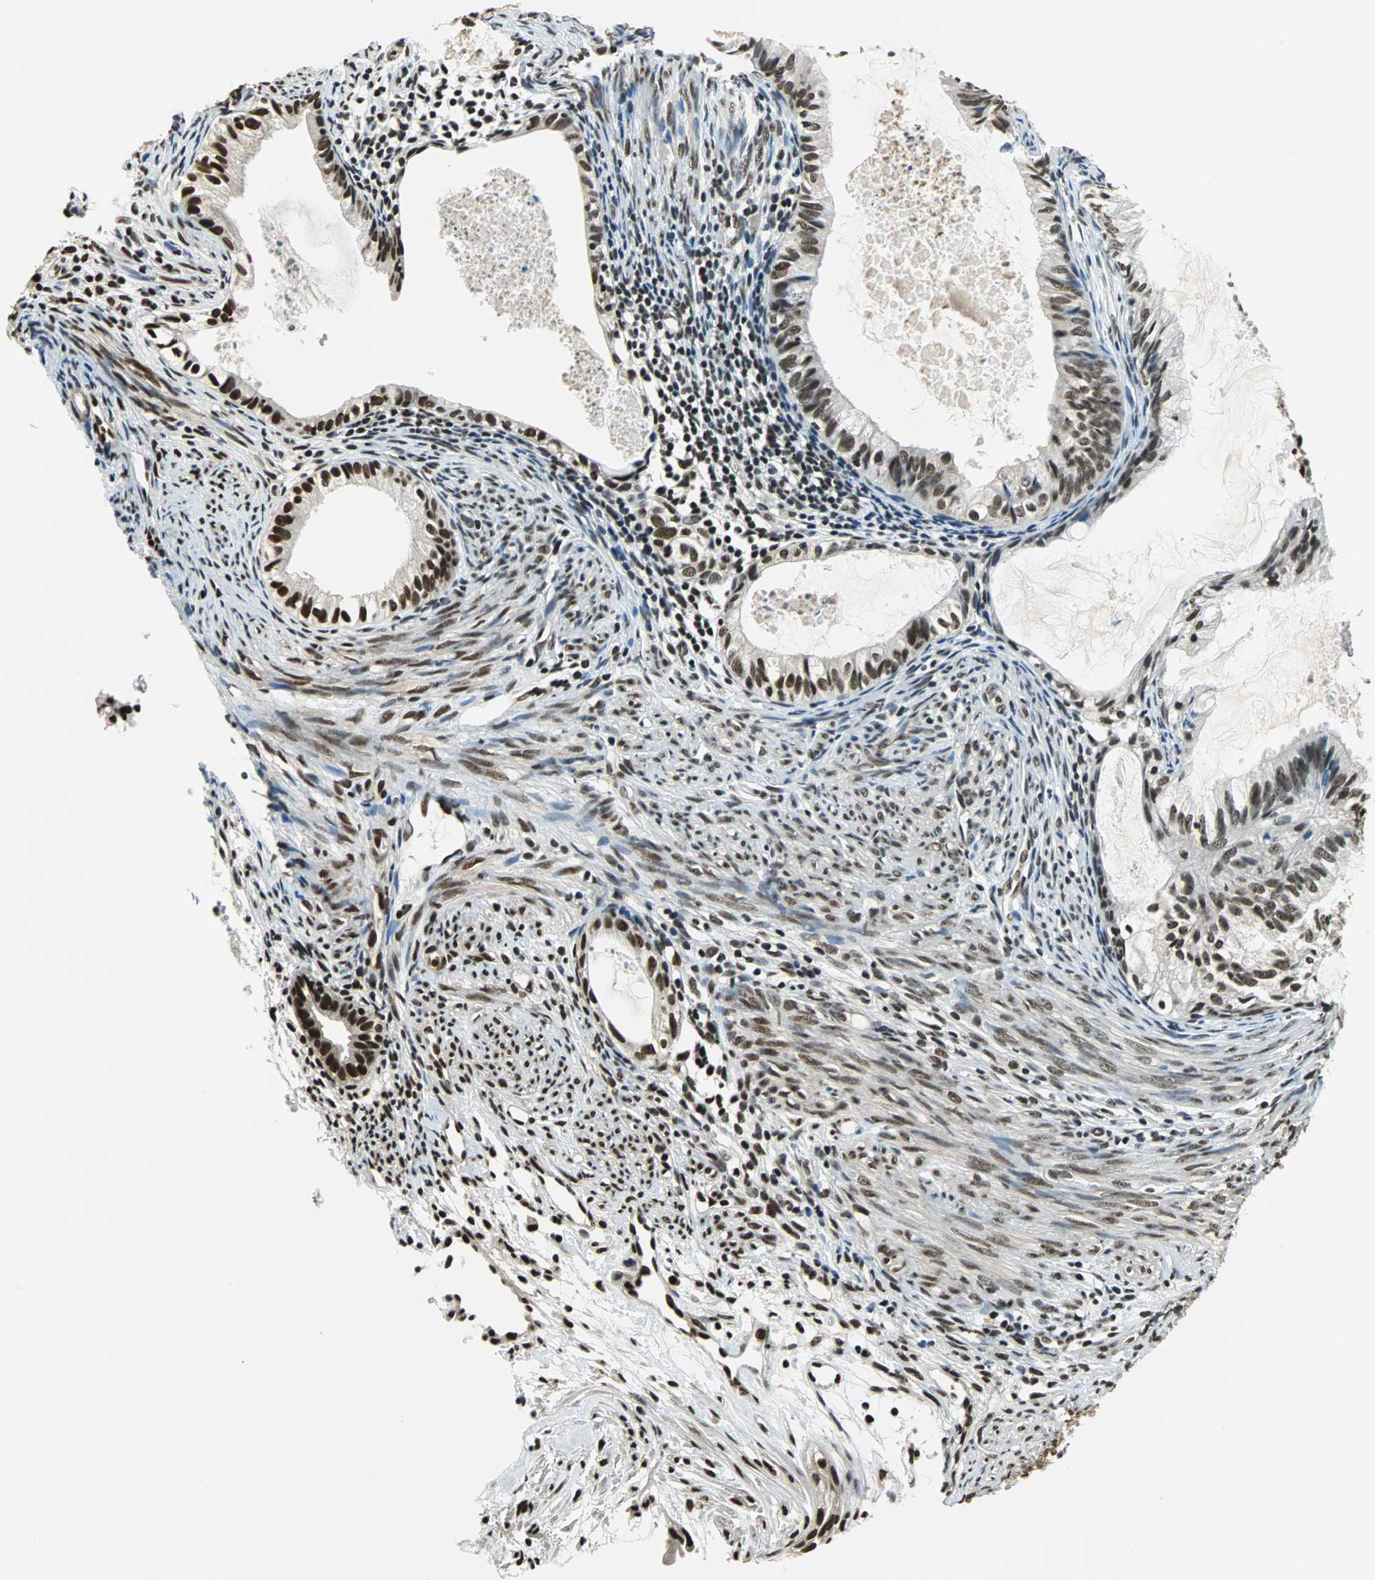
{"staining": {"intensity": "strong", "quantity": ">75%", "location": "nuclear"}, "tissue": "cervical cancer", "cell_type": "Tumor cells", "image_type": "cancer", "snomed": [{"axis": "morphology", "description": "Normal tissue, NOS"}, {"axis": "morphology", "description": "Adenocarcinoma, NOS"}, {"axis": "topography", "description": "Cervix"}, {"axis": "topography", "description": "Endometrium"}], "caption": "Protein positivity by immunohistochemistry (IHC) displays strong nuclear staining in approximately >75% of tumor cells in cervical cancer (adenocarcinoma). The staining is performed using DAB brown chromogen to label protein expression. The nuclei are counter-stained blue using hematoxylin.", "gene": "RBM14", "patient": {"sex": "female", "age": 86}}